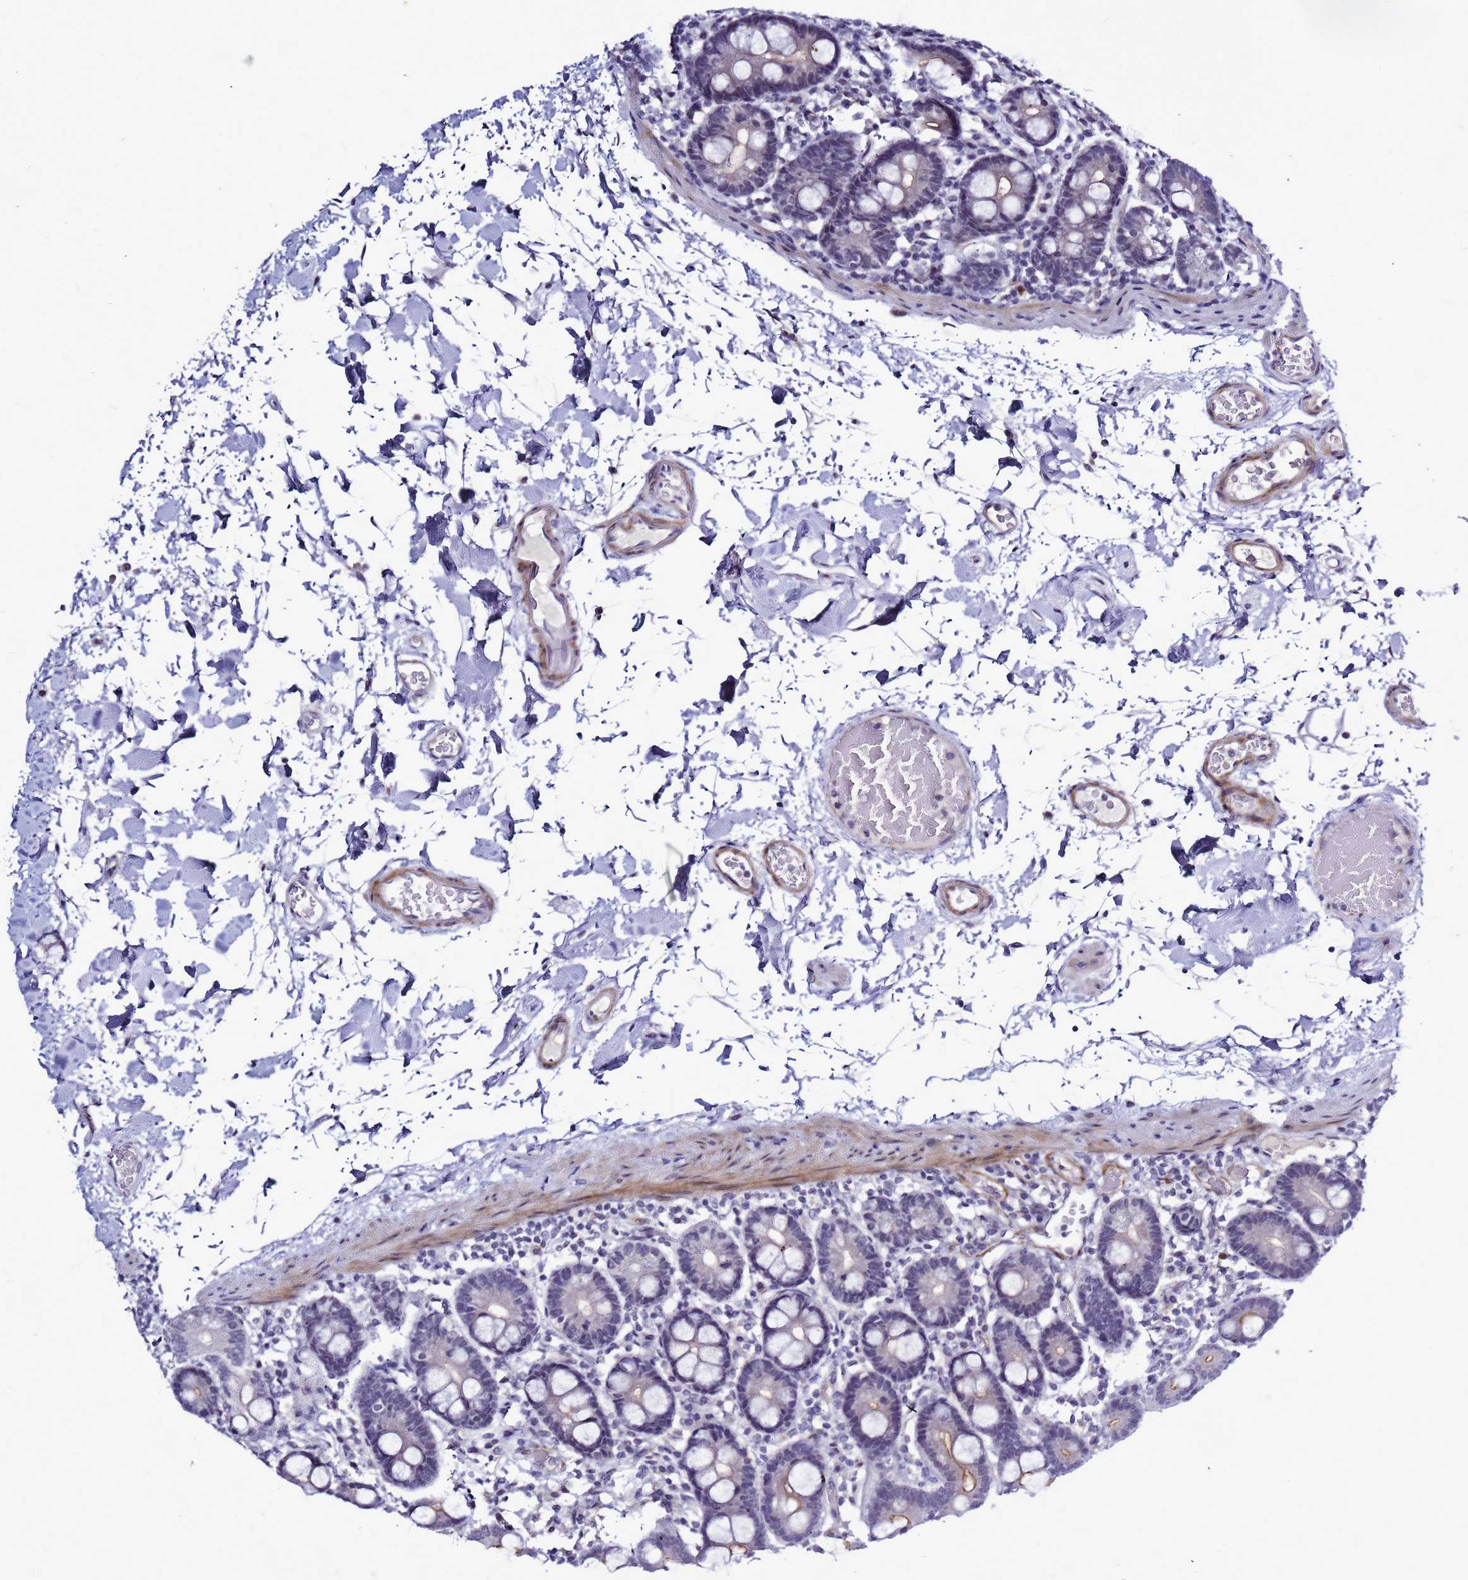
{"staining": {"intensity": "negative", "quantity": "none", "location": "none"}, "tissue": "duodenum", "cell_type": "Glandular cells", "image_type": "normal", "snomed": [{"axis": "morphology", "description": "Normal tissue, NOS"}, {"axis": "topography", "description": "Duodenum"}], "caption": "IHC histopathology image of unremarkable duodenum: duodenum stained with DAB (3,3'-diaminobenzidine) demonstrates no significant protein expression in glandular cells.", "gene": "CXorf65", "patient": {"sex": "male", "age": 55}}